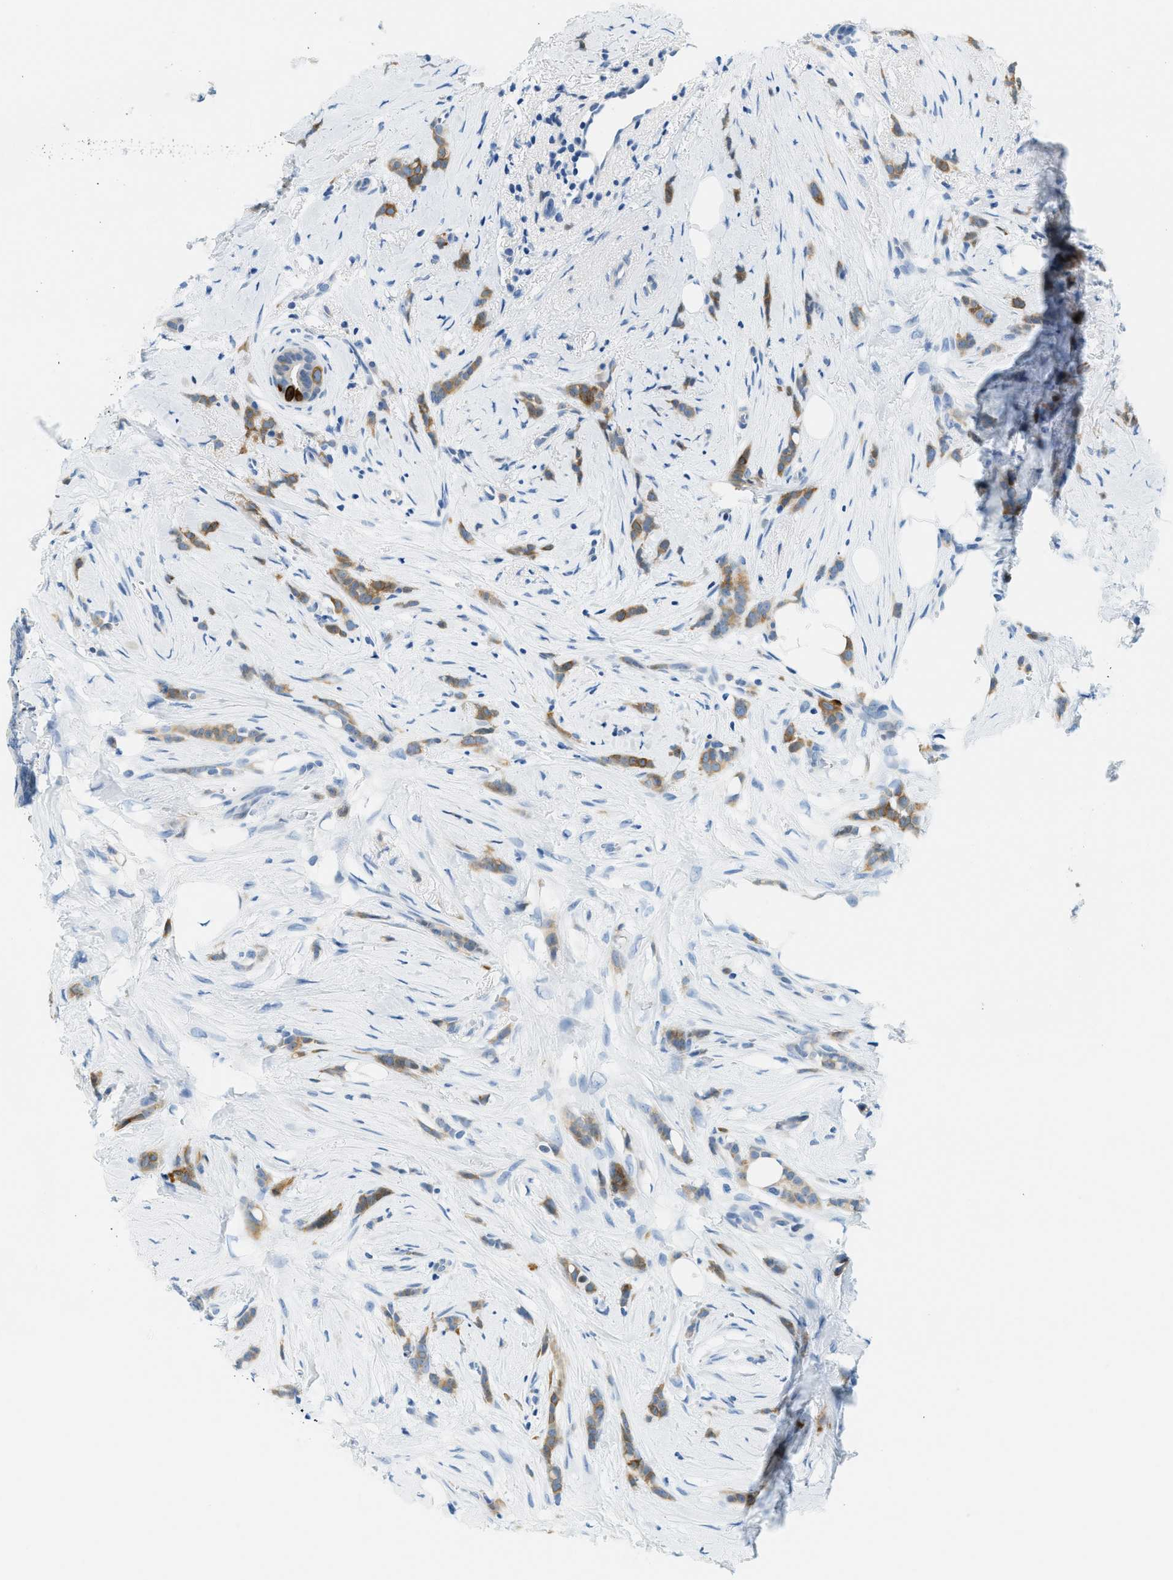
{"staining": {"intensity": "moderate", "quantity": ">75%", "location": "cytoplasmic/membranous"}, "tissue": "breast cancer", "cell_type": "Tumor cells", "image_type": "cancer", "snomed": [{"axis": "morphology", "description": "Lobular carcinoma, in situ"}, {"axis": "morphology", "description": "Lobular carcinoma"}, {"axis": "topography", "description": "Breast"}], "caption": "DAB immunohistochemical staining of breast cancer (lobular carcinoma in situ) exhibits moderate cytoplasmic/membranous protein positivity in approximately >75% of tumor cells. (Stains: DAB in brown, nuclei in blue, Microscopy: brightfield microscopy at high magnification).", "gene": "CYP4X1", "patient": {"sex": "female", "age": 41}}